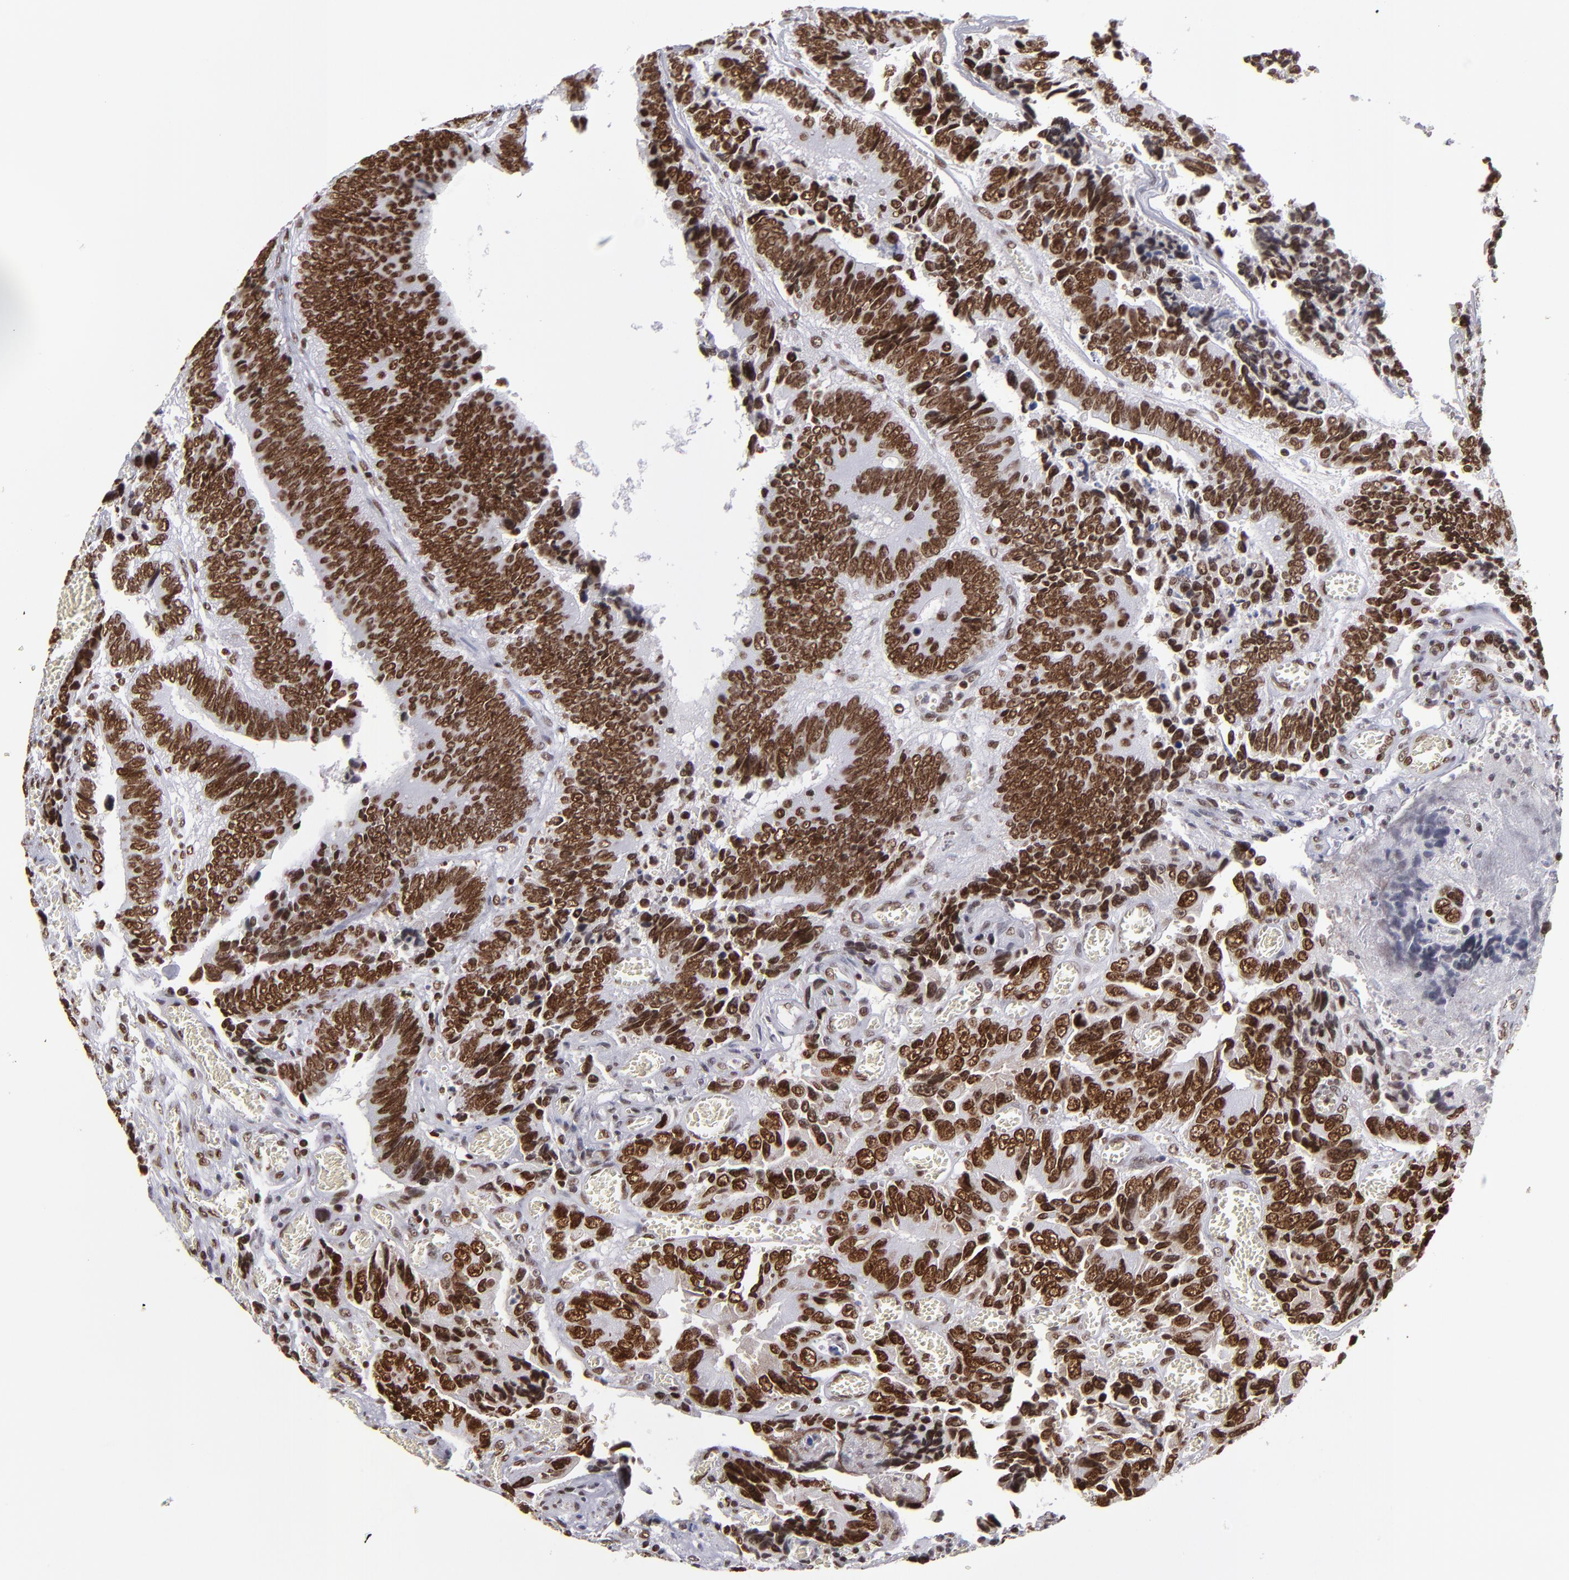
{"staining": {"intensity": "strong", "quantity": ">75%", "location": "nuclear"}, "tissue": "colorectal cancer", "cell_type": "Tumor cells", "image_type": "cancer", "snomed": [{"axis": "morphology", "description": "Adenocarcinoma, NOS"}, {"axis": "topography", "description": "Colon"}], "caption": "The image shows immunohistochemical staining of colorectal adenocarcinoma. There is strong nuclear positivity is seen in approximately >75% of tumor cells. The staining was performed using DAB (3,3'-diaminobenzidine) to visualize the protein expression in brown, while the nuclei were stained in blue with hematoxylin (Magnification: 20x).", "gene": "TERF2", "patient": {"sex": "male", "age": 72}}